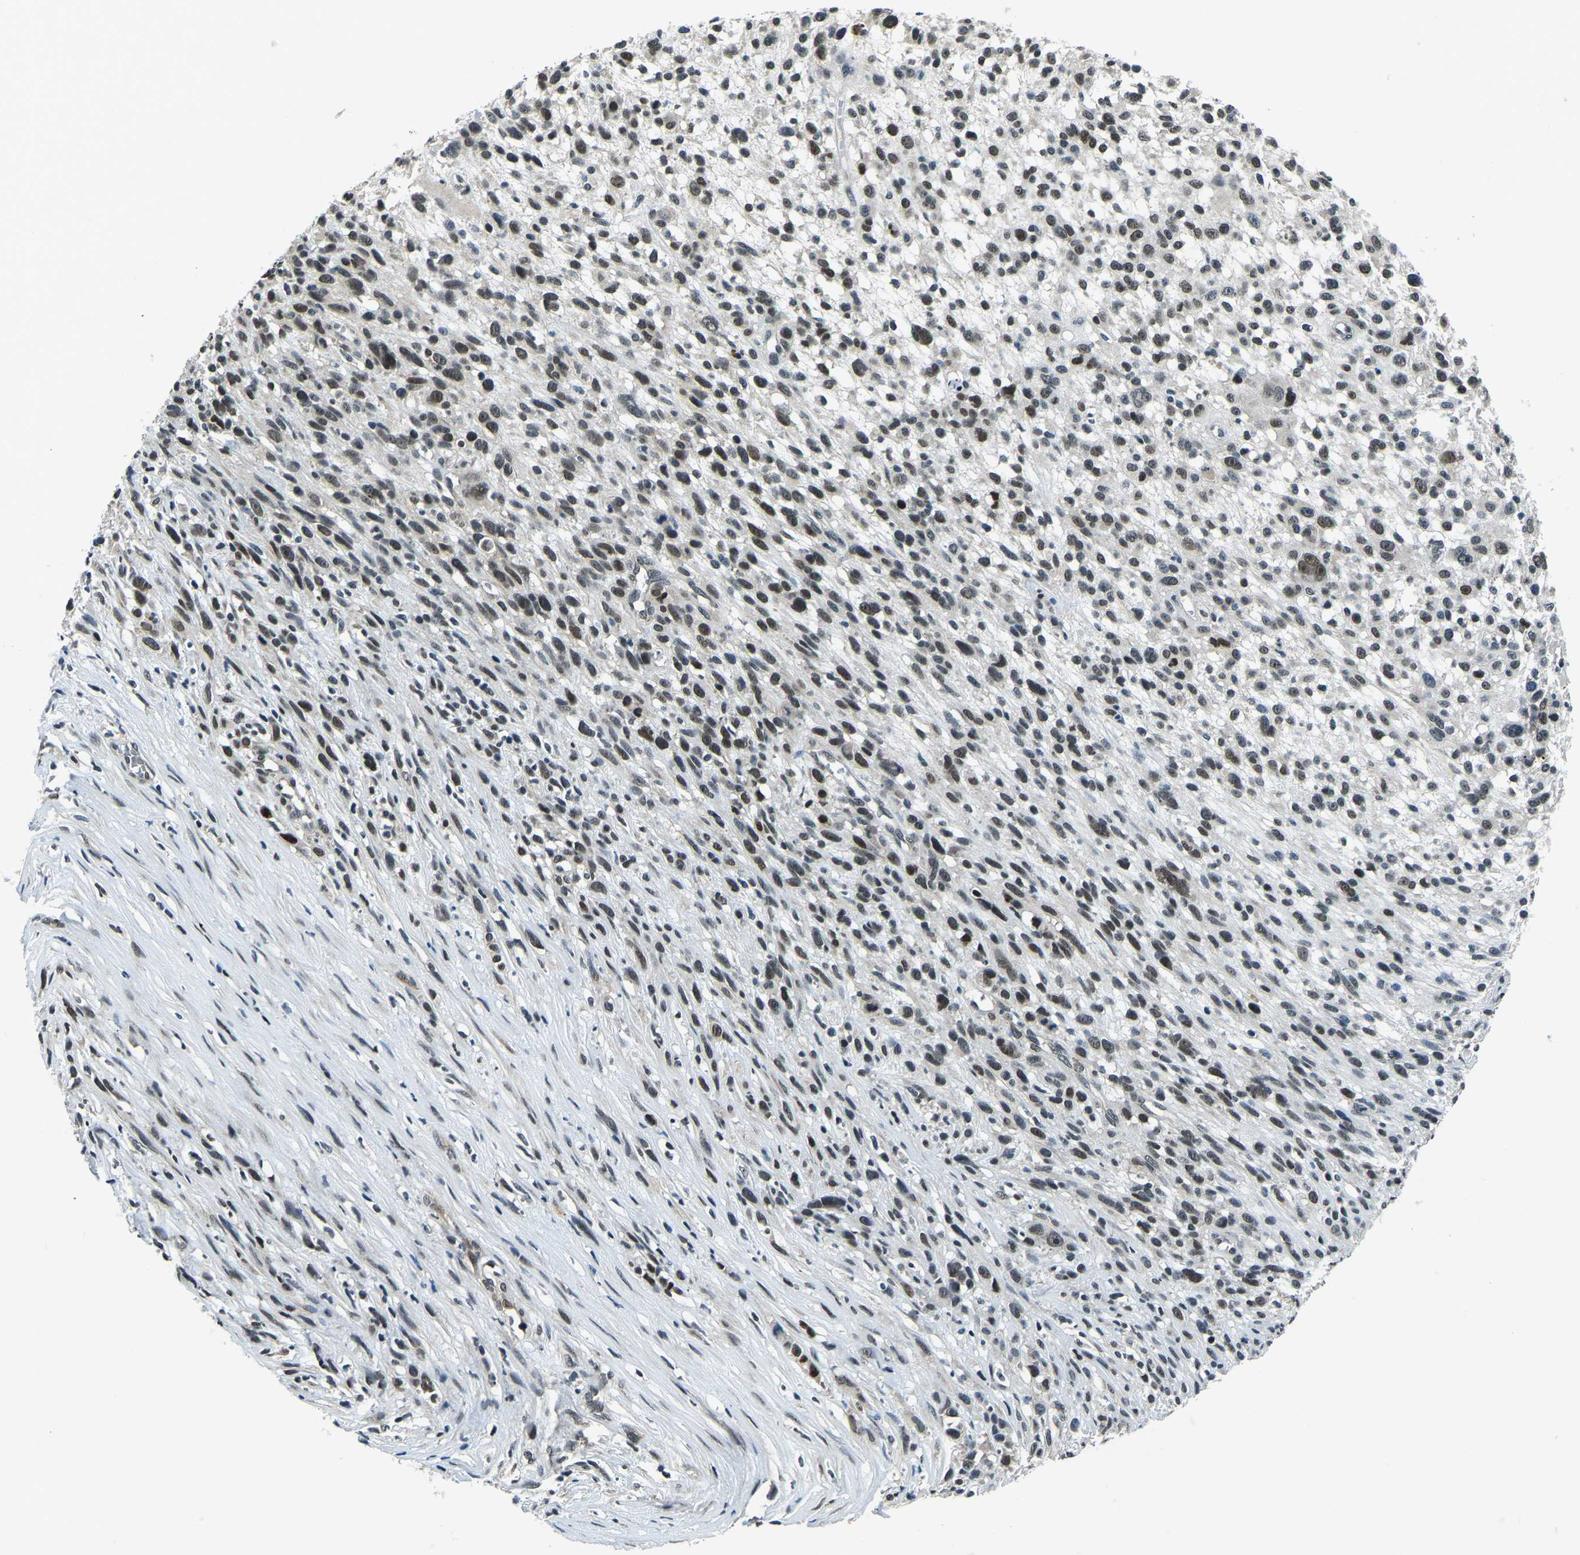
{"staining": {"intensity": "moderate", "quantity": ">75%", "location": "nuclear"}, "tissue": "melanoma", "cell_type": "Tumor cells", "image_type": "cancer", "snomed": [{"axis": "morphology", "description": "Malignant melanoma, NOS"}, {"axis": "topography", "description": "Skin"}], "caption": "Melanoma stained with DAB immunohistochemistry (IHC) exhibits medium levels of moderate nuclear staining in approximately >75% of tumor cells.", "gene": "ING2", "patient": {"sex": "female", "age": 55}}